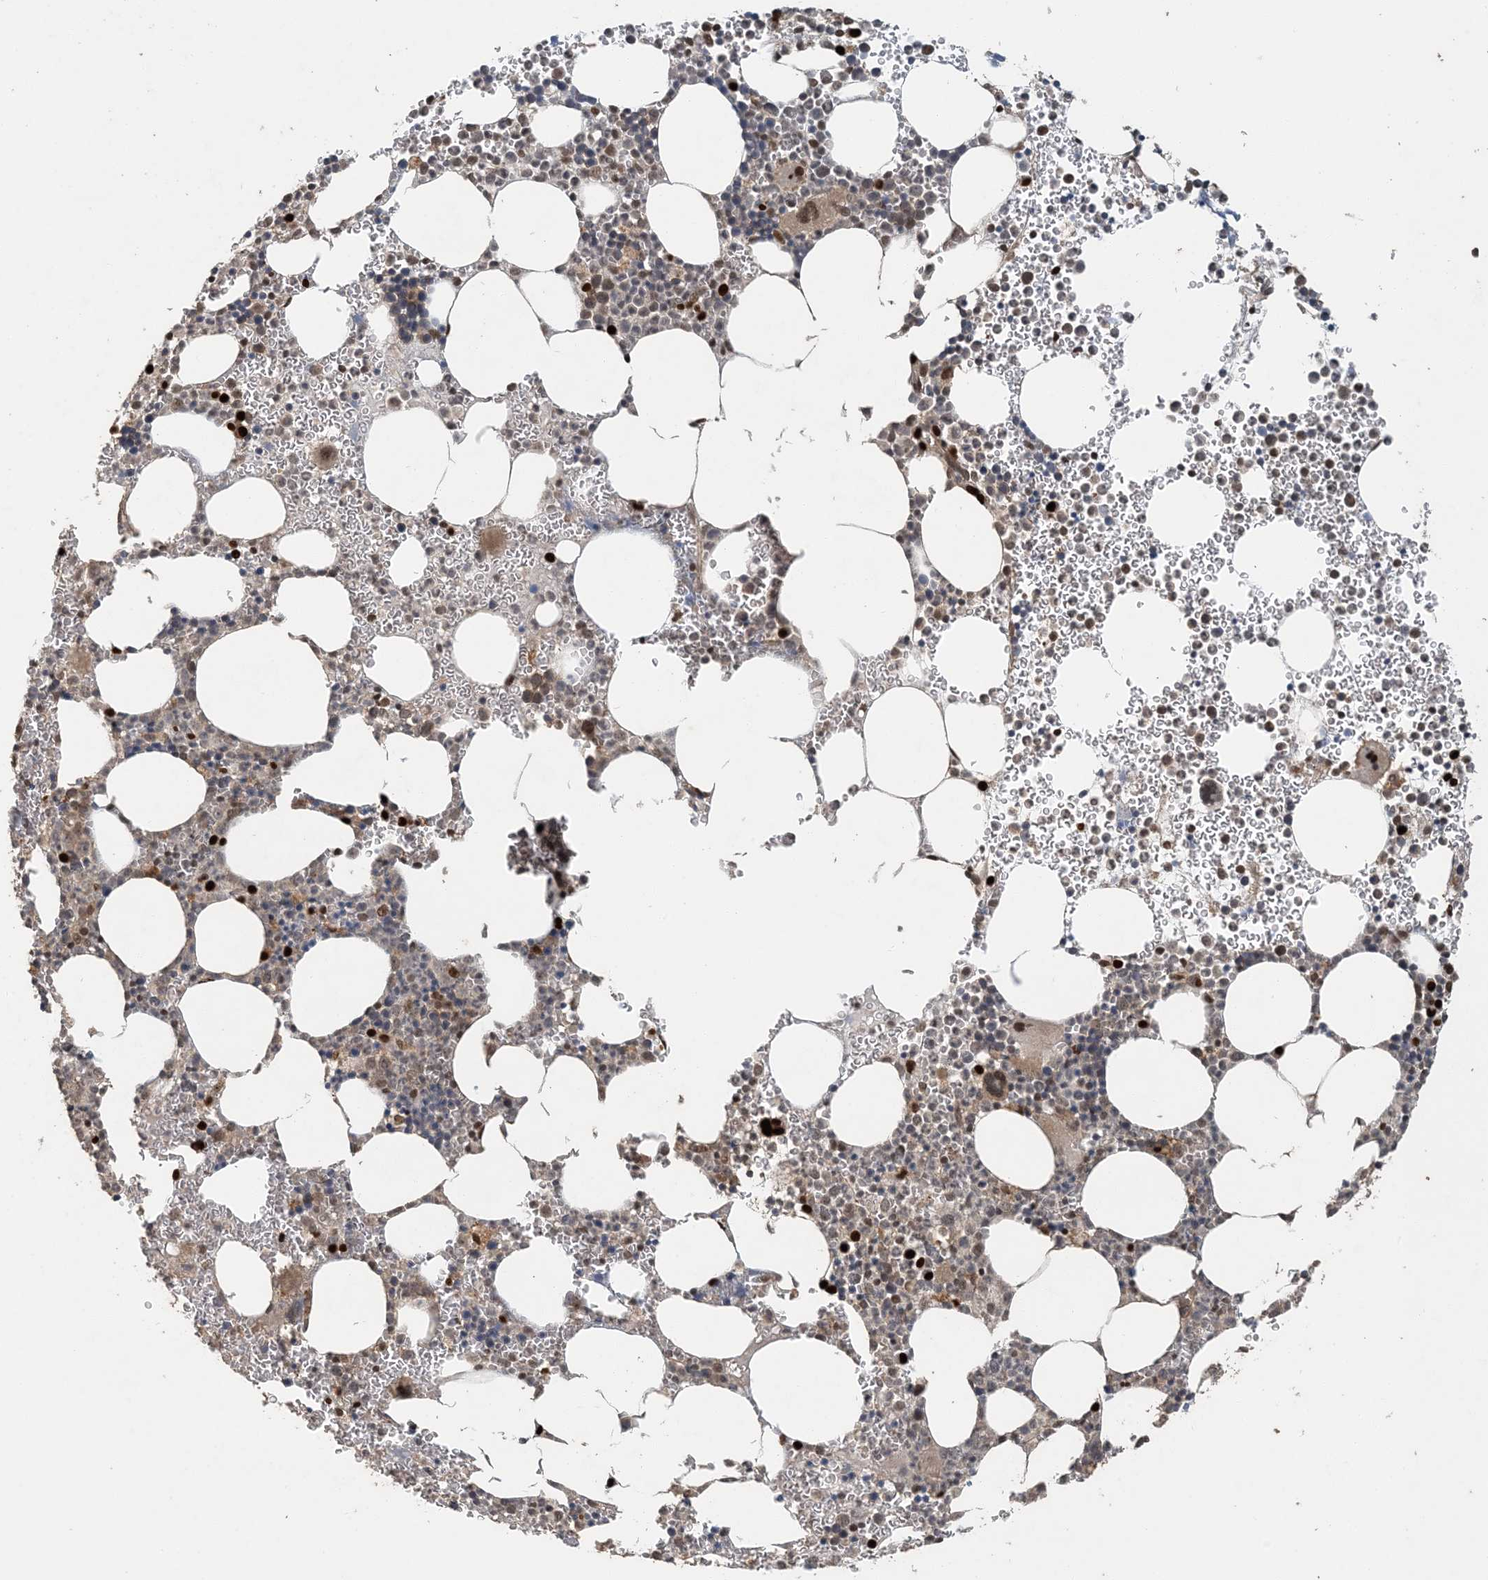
{"staining": {"intensity": "strong", "quantity": "25%-75%", "location": "nuclear"}, "tissue": "bone marrow", "cell_type": "Hematopoietic cells", "image_type": "normal", "snomed": [{"axis": "morphology", "description": "Normal tissue, NOS"}, {"axis": "topography", "description": "Bone marrow"}], "caption": "Immunohistochemistry (IHC) staining of benign bone marrow, which exhibits high levels of strong nuclear staining in approximately 25%-75% of hematopoietic cells indicating strong nuclear protein staining. The staining was performed using DAB (brown) for protein detection and nuclei were counterstained in hematoxylin (blue).", "gene": "ATP13A2", "patient": {"sex": "female", "age": 78}}